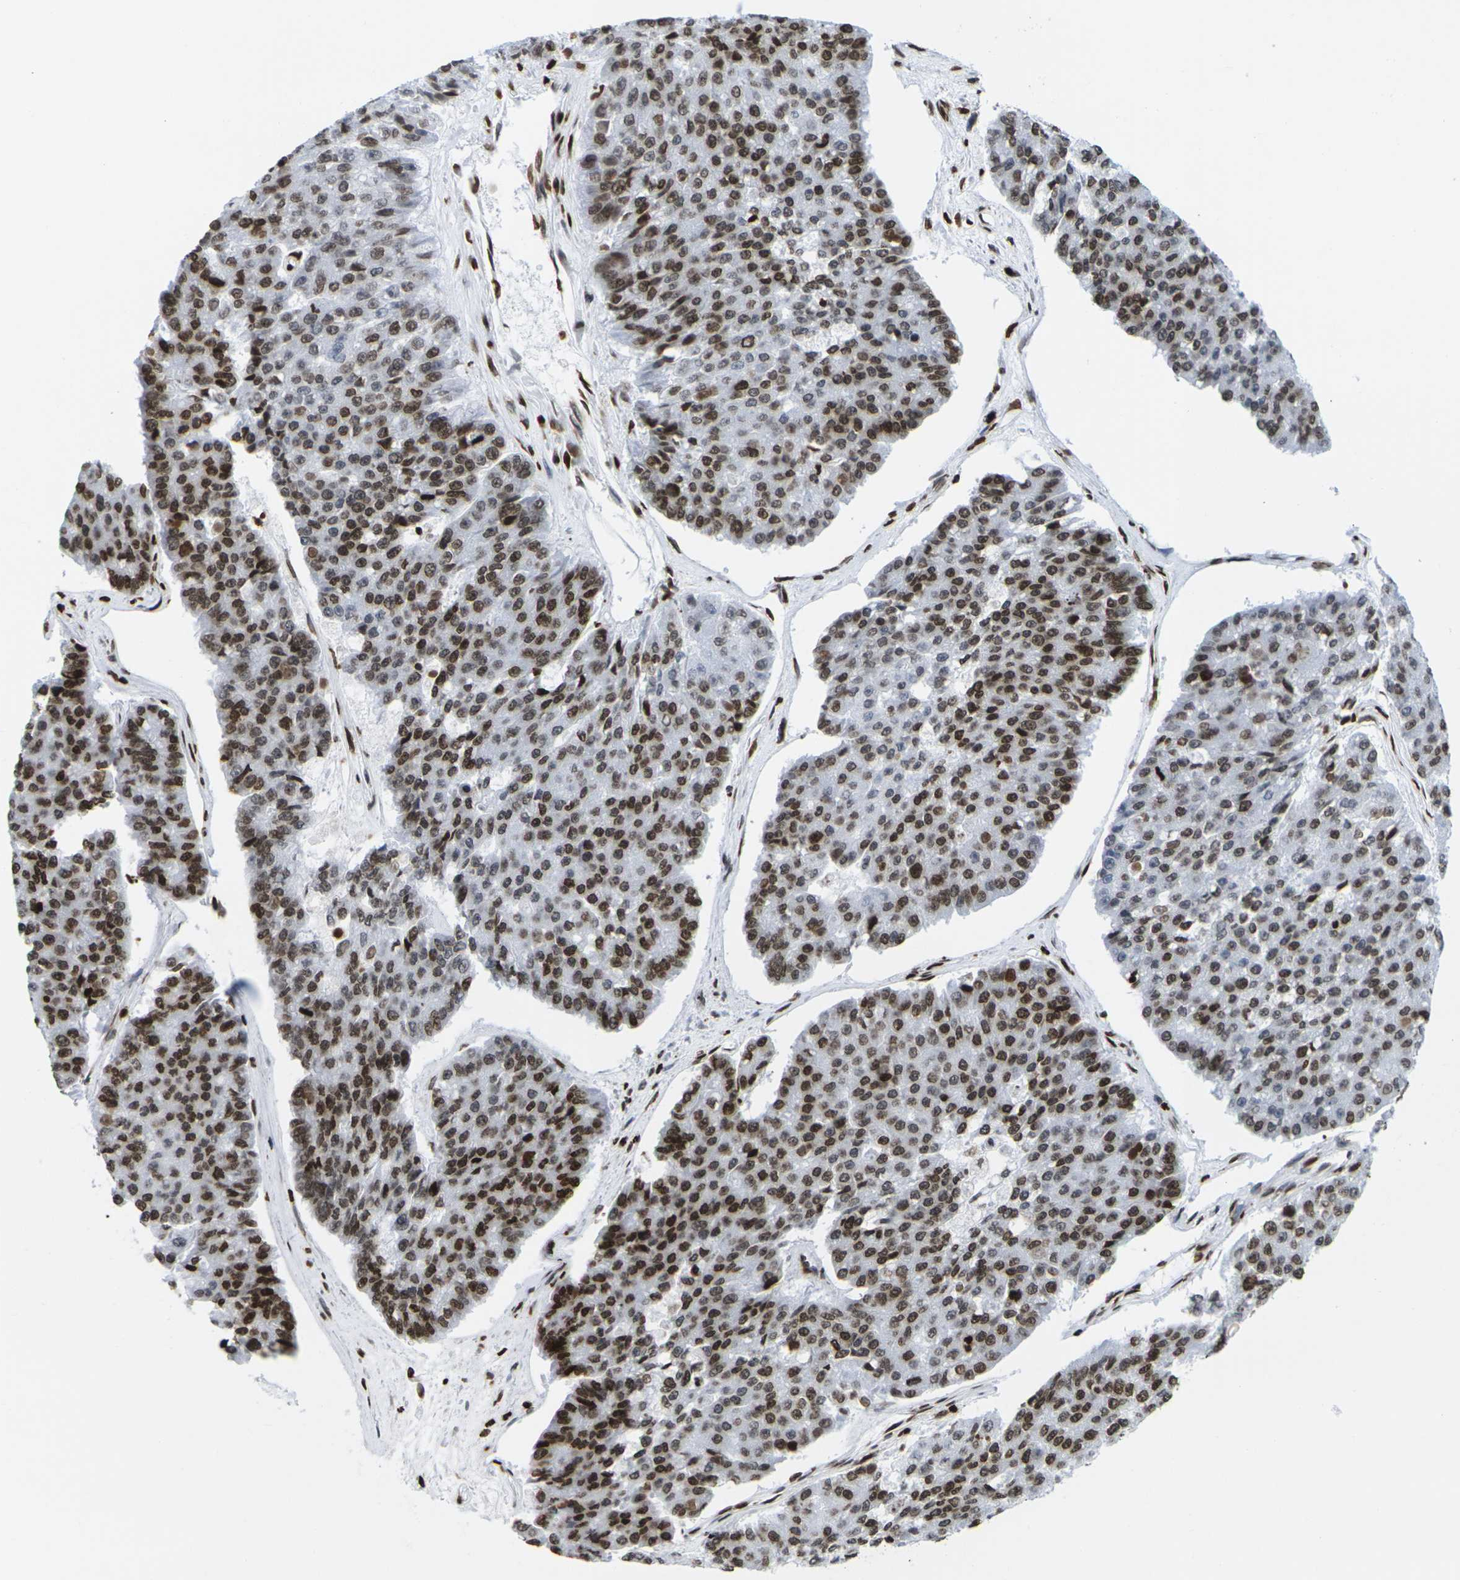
{"staining": {"intensity": "strong", "quantity": ">75%", "location": "cytoplasmic/membranous,nuclear"}, "tissue": "pancreatic cancer", "cell_type": "Tumor cells", "image_type": "cancer", "snomed": [{"axis": "morphology", "description": "Adenocarcinoma, NOS"}, {"axis": "topography", "description": "Pancreas"}], "caption": "This is a micrograph of IHC staining of adenocarcinoma (pancreatic), which shows strong positivity in the cytoplasmic/membranous and nuclear of tumor cells.", "gene": "H2AC21", "patient": {"sex": "male", "age": 50}}